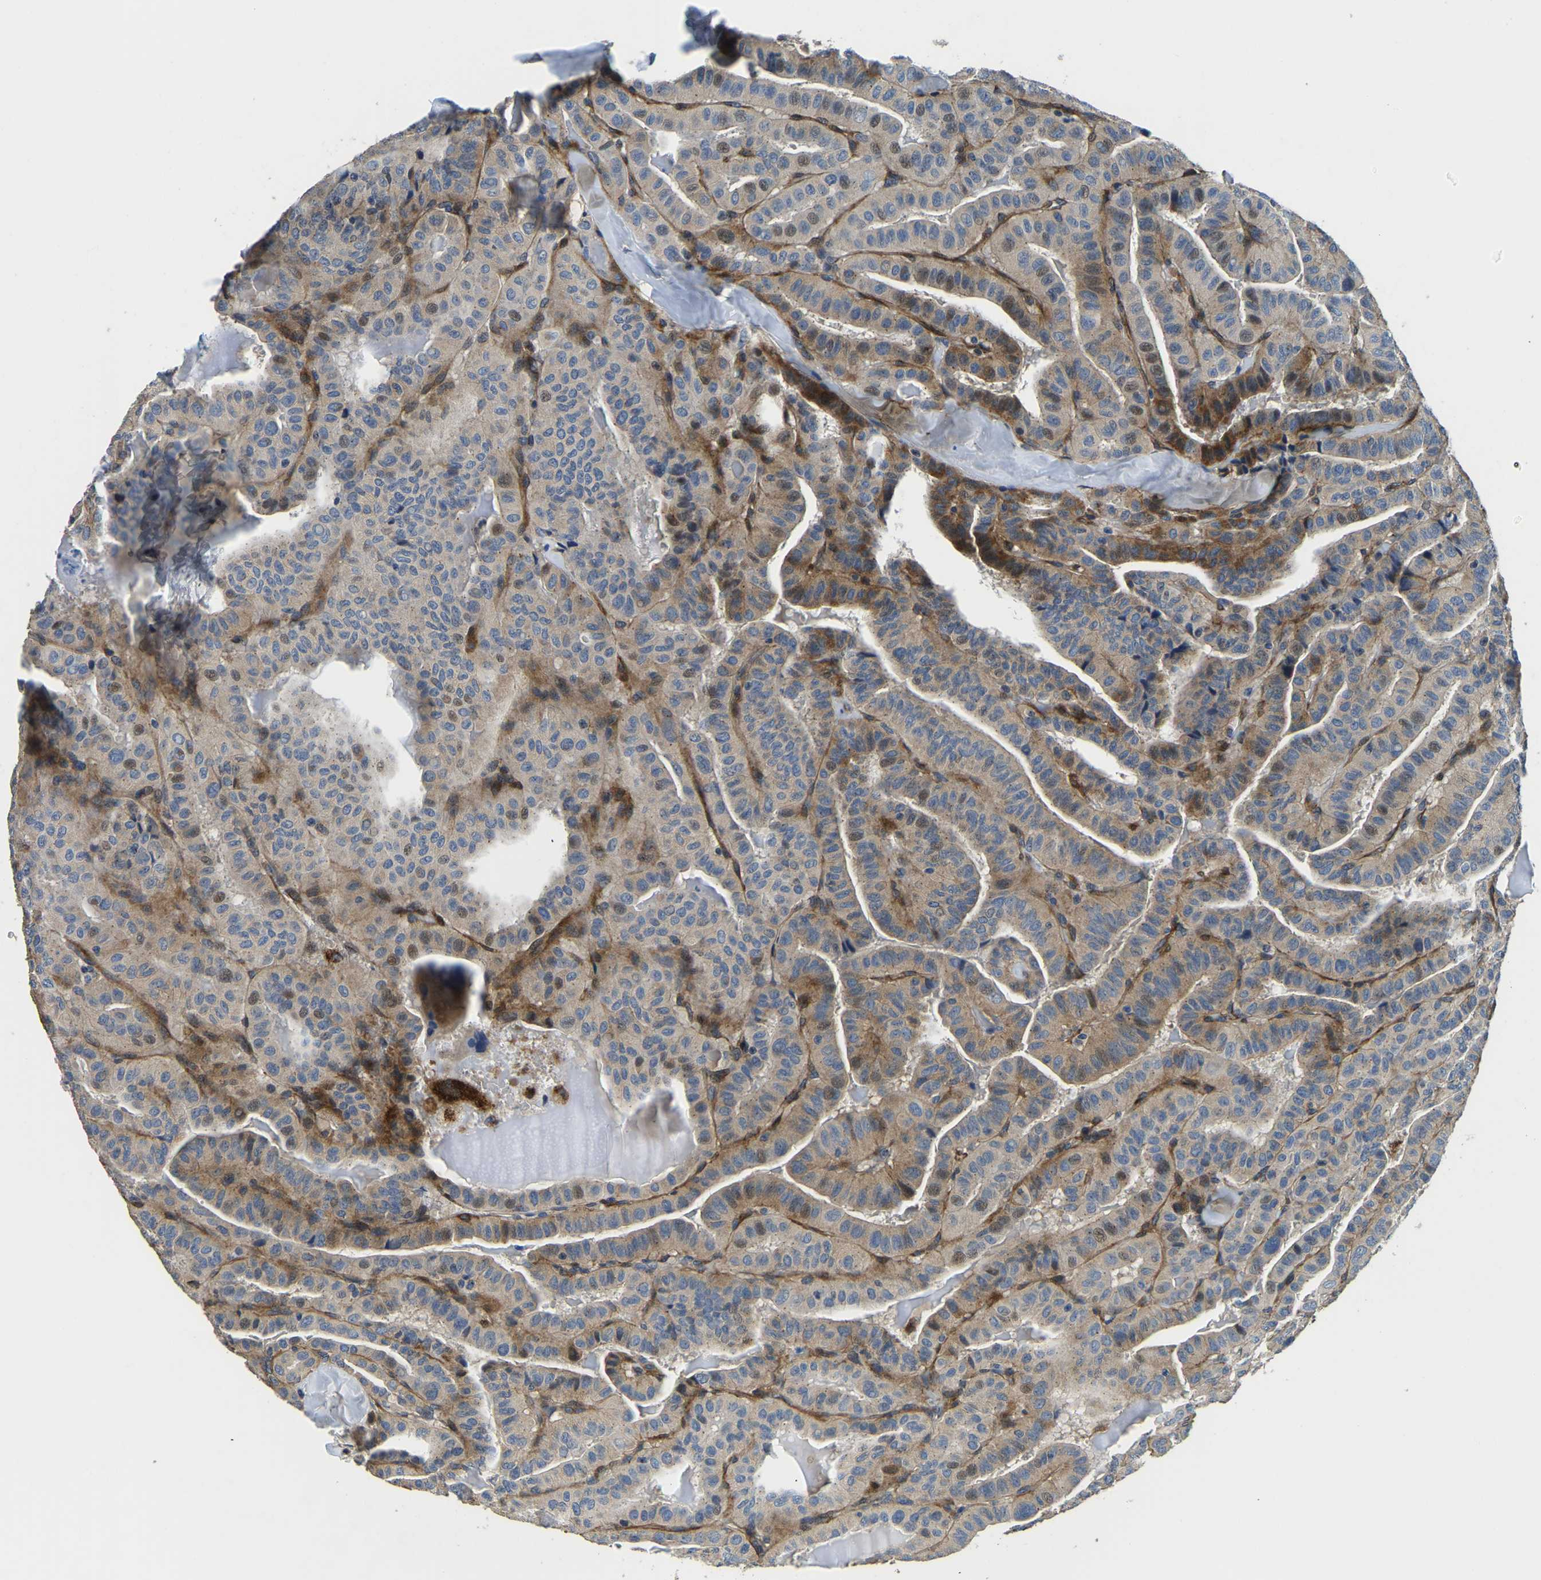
{"staining": {"intensity": "moderate", "quantity": ">75%", "location": "cytoplasmic/membranous,nuclear"}, "tissue": "thyroid cancer", "cell_type": "Tumor cells", "image_type": "cancer", "snomed": [{"axis": "morphology", "description": "Papillary adenocarcinoma, NOS"}, {"axis": "topography", "description": "Thyroid gland"}], "caption": "Thyroid cancer tissue reveals moderate cytoplasmic/membranous and nuclear staining in approximately >75% of tumor cells, visualized by immunohistochemistry. (DAB (3,3'-diaminobenzidine) IHC with brightfield microscopy, high magnification).", "gene": "RNF39", "patient": {"sex": "male", "age": 77}}